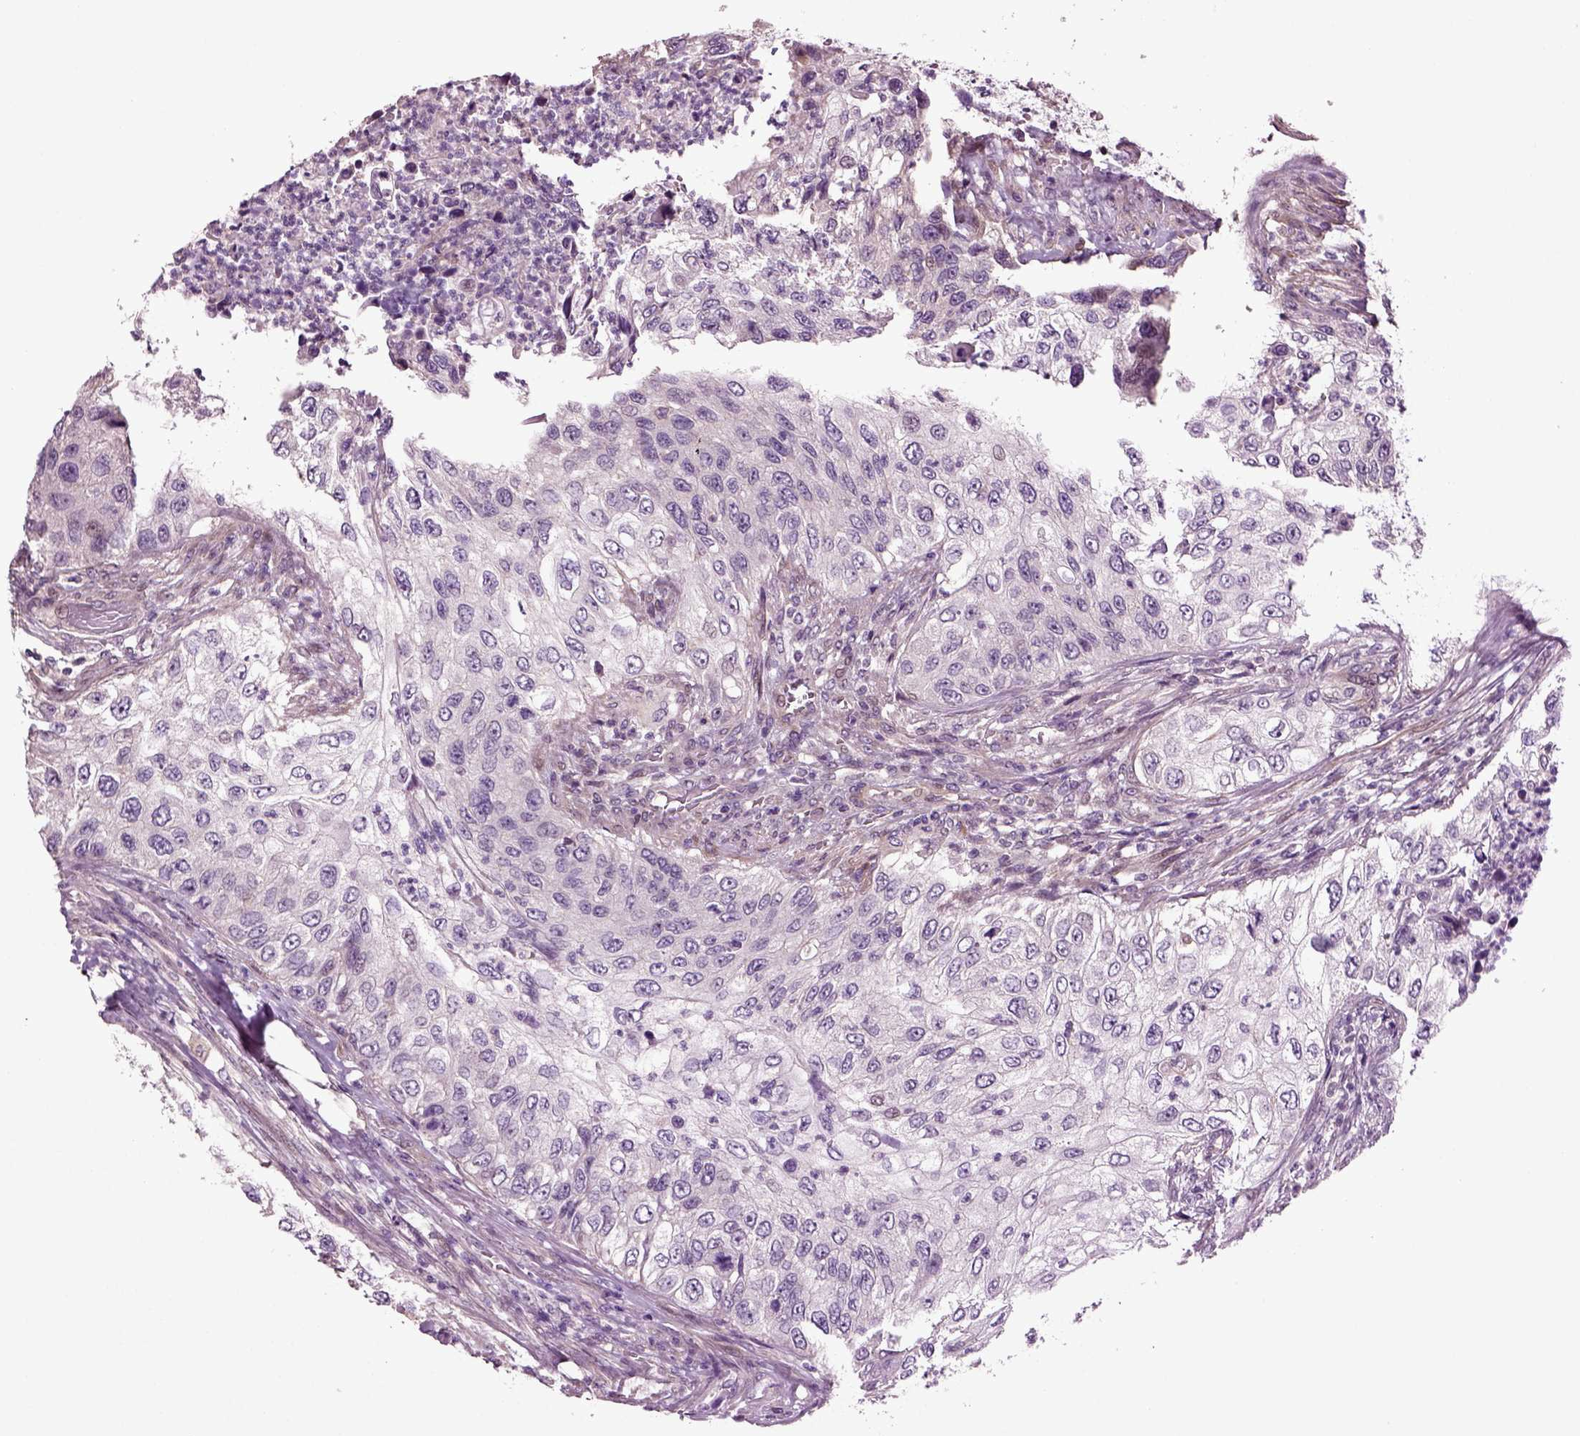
{"staining": {"intensity": "negative", "quantity": "none", "location": "none"}, "tissue": "urothelial cancer", "cell_type": "Tumor cells", "image_type": "cancer", "snomed": [{"axis": "morphology", "description": "Urothelial carcinoma, High grade"}, {"axis": "topography", "description": "Urinary bladder"}], "caption": "Immunohistochemical staining of urothelial cancer displays no significant staining in tumor cells.", "gene": "HAGHL", "patient": {"sex": "female", "age": 60}}